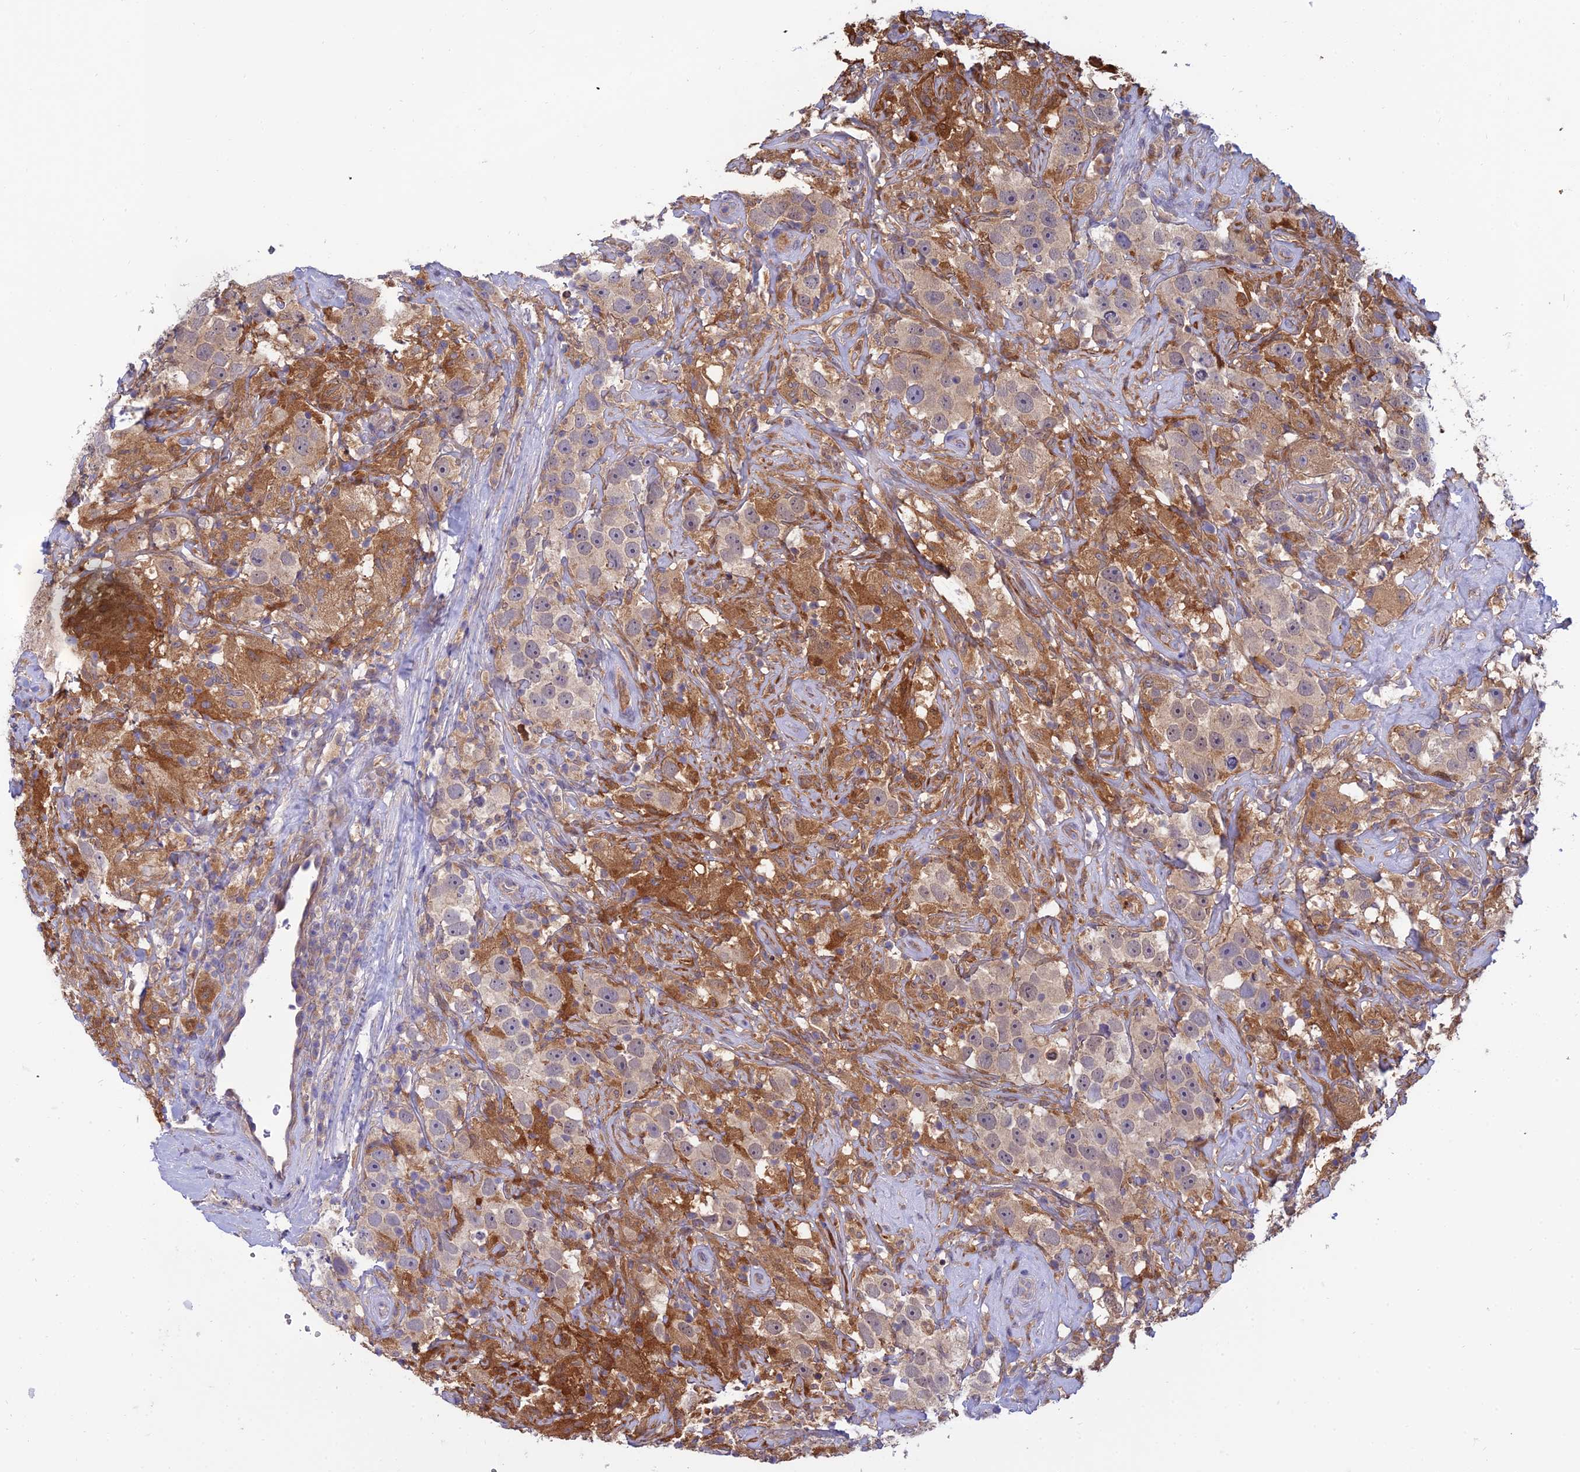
{"staining": {"intensity": "weak", "quantity": "25%-75%", "location": "cytoplasmic/membranous"}, "tissue": "testis cancer", "cell_type": "Tumor cells", "image_type": "cancer", "snomed": [{"axis": "morphology", "description": "Seminoma, NOS"}, {"axis": "topography", "description": "Testis"}], "caption": "A brown stain labels weak cytoplasmic/membranous positivity of a protein in testis cancer tumor cells.", "gene": "DUS2", "patient": {"sex": "male", "age": 49}}